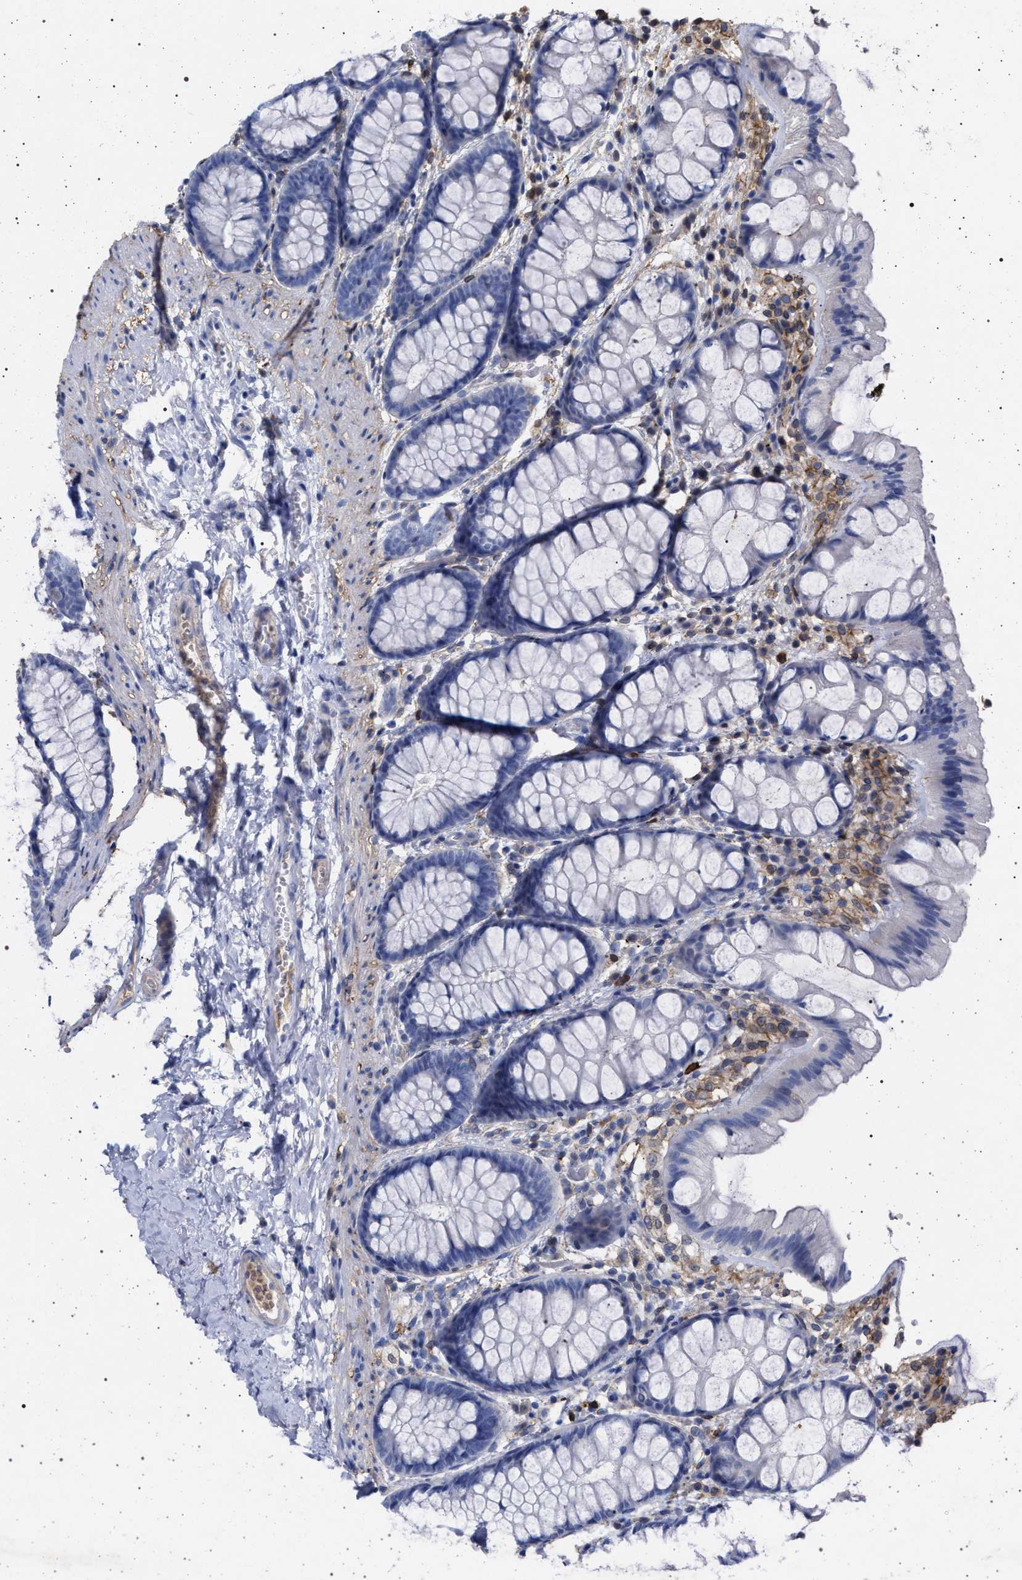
{"staining": {"intensity": "negative", "quantity": "none", "location": "none"}, "tissue": "colon", "cell_type": "Endothelial cells", "image_type": "normal", "snomed": [{"axis": "morphology", "description": "Normal tissue, NOS"}, {"axis": "topography", "description": "Colon"}], "caption": "Immunohistochemistry (IHC) of unremarkable human colon displays no positivity in endothelial cells. (Brightfield microscopy of DAB (3,3'-diaminobenzidine) IHC at high magnification).", "gene": "PLG", "patient": {"sex": "male", "age": 47}}